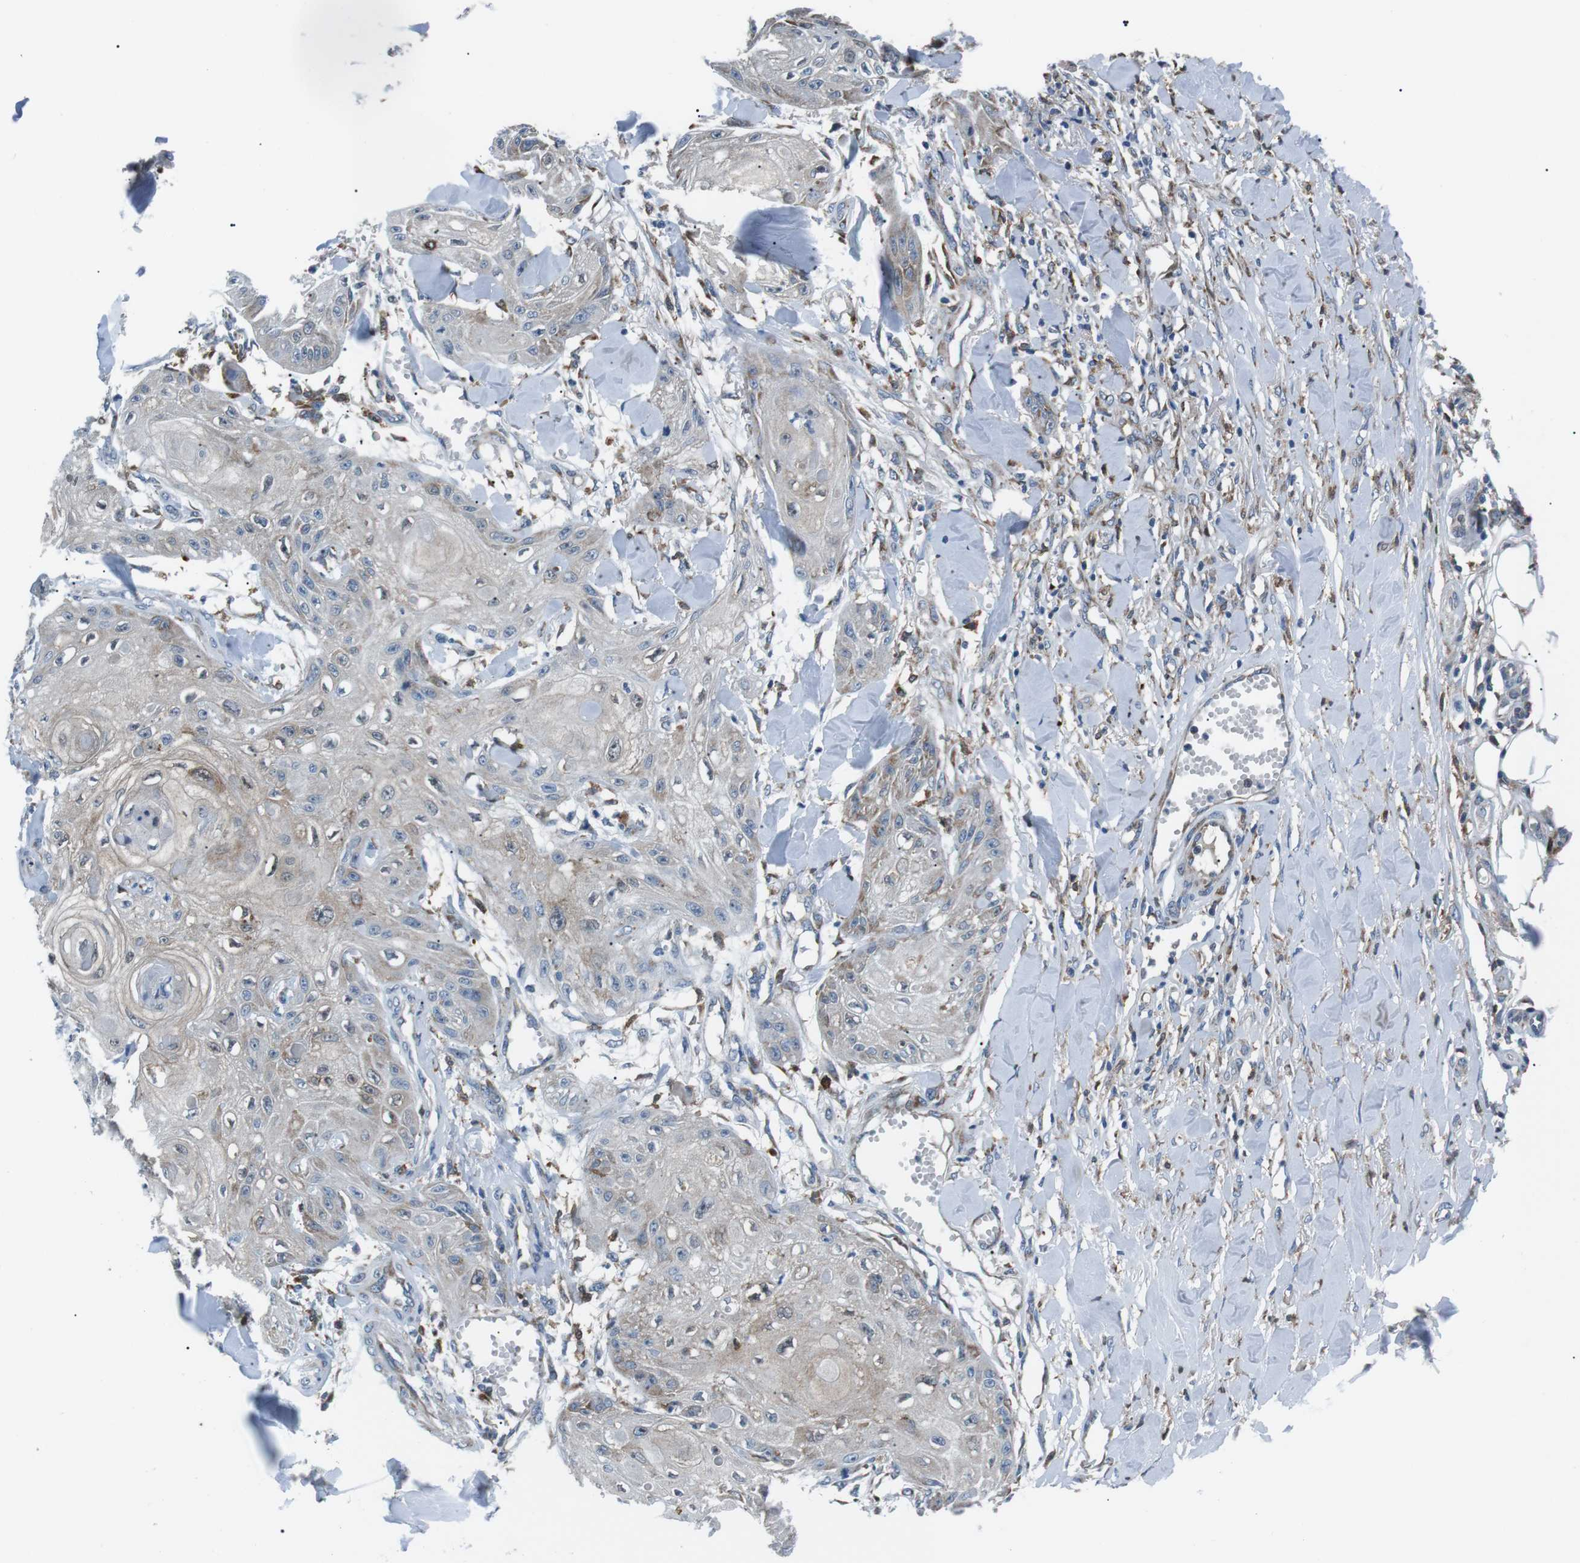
{"staining": {"intensity": "weak", "quantity": "25%-75%", "location": "cytoplasmic/membranous"}, "tissue": "skin cancer", "cell_type": "Tumor cells", "image_type": "cancer", "snomed": [{"axis": "morphology", "description": "Squamous cell carcinoma, NOS"}, {"axis": "topography", "description": "Skin"}], "caption": "DAB immunohistochemical staining of human skin cancer demonstrates weak cytoplasmic/membranous protein positivity in about 25%-75% of tumor cells.", "gene": "BLNK", "patient": {"sex": "male", "age": 74}}